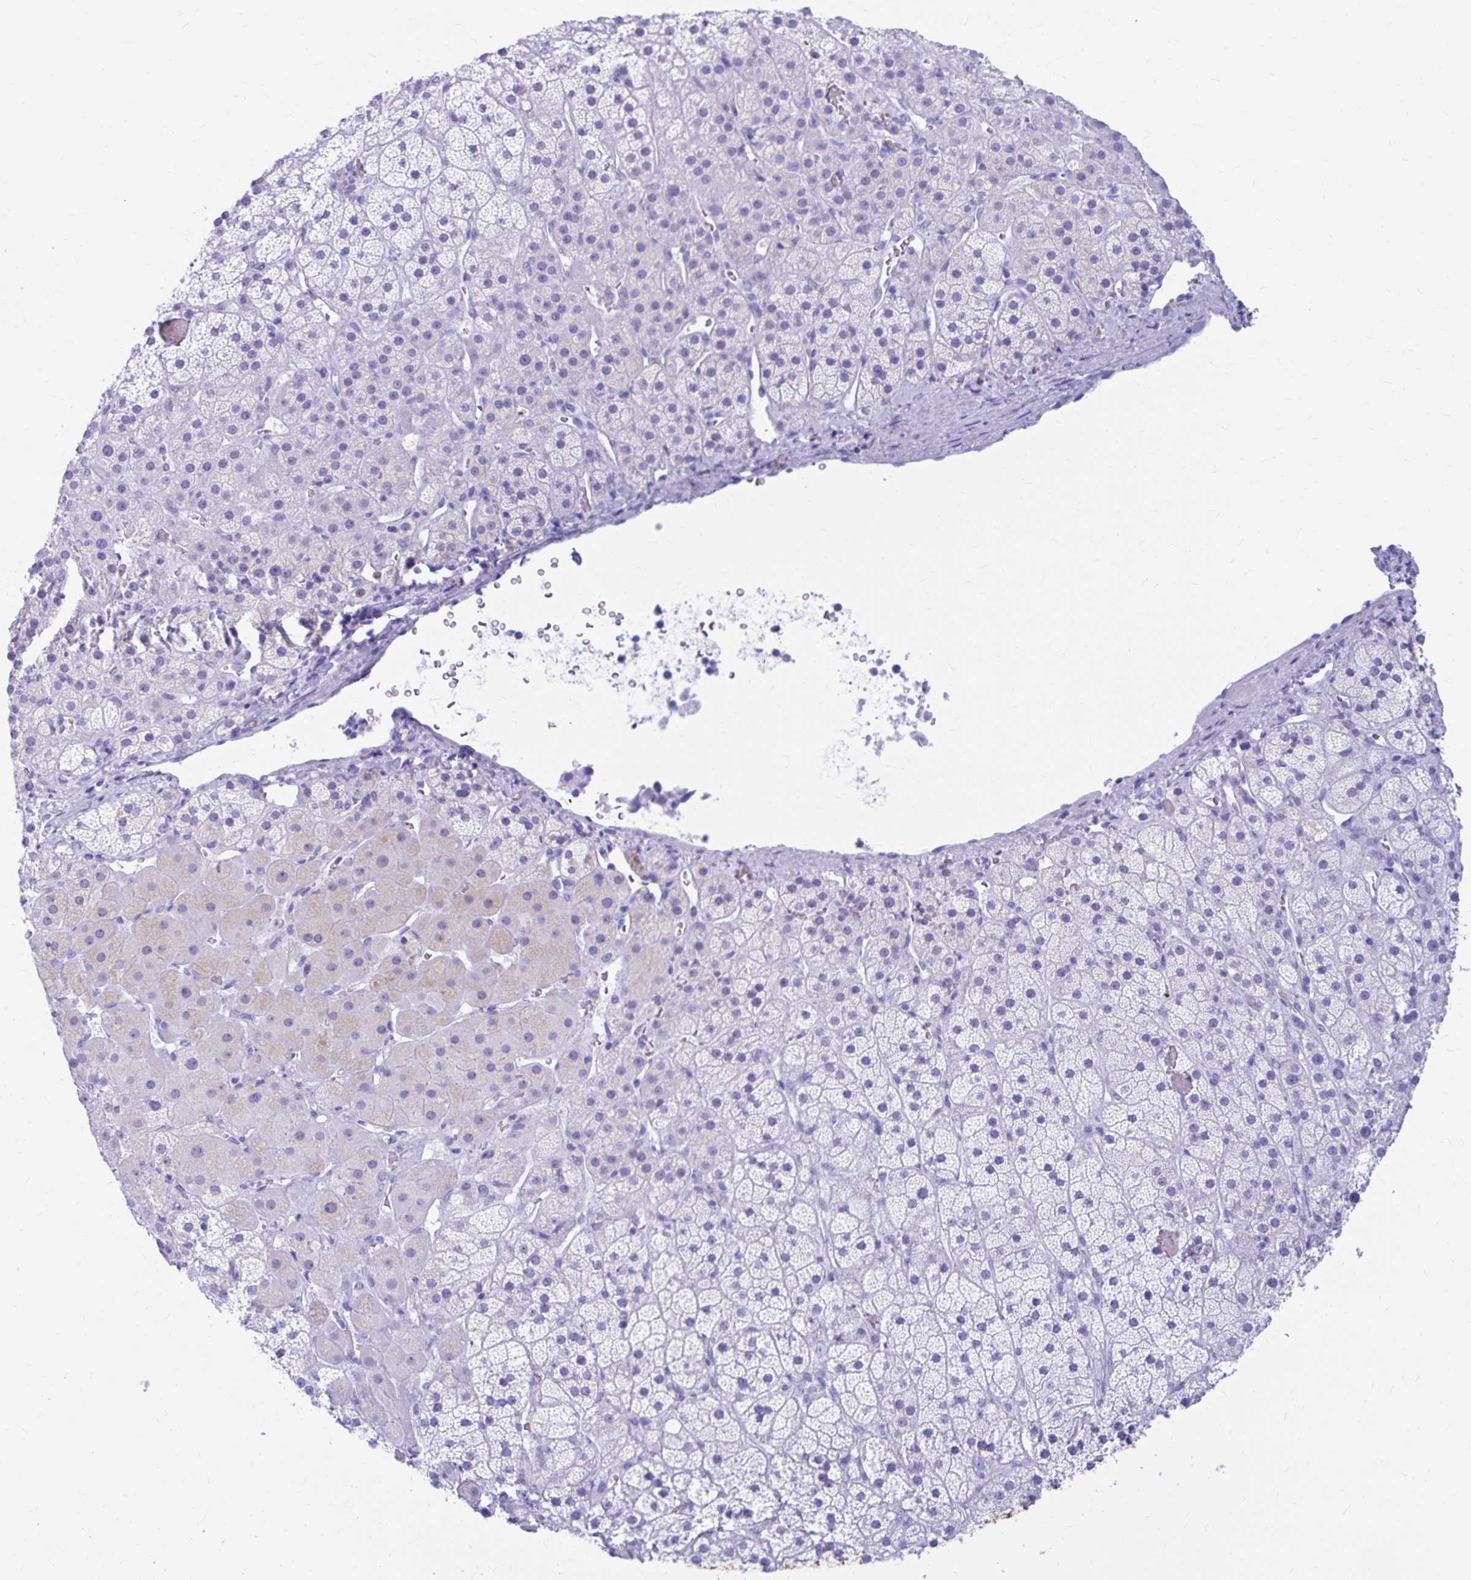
{"staining": {"intensity": "negative", "quantity": "none", "location": "none"}, "tissue": "adrenal gland", "cell_type": "Glandular cells", "image_type": "normal", "snomed": [{"axis": "morphology", "description": "Normal tissue, NOS"}, {"axis": "topography", "description": "Adrenal gland"}], "caption": "High magnification brightfield microscopy of normal adrenal gland stained with DAB (3,3'-diaminobenzidine) (brown) and counterstained with hematoxylin (blue): glandular cells show no significant expression. Nuclei are stained in blue.", "gene": "NSG2", "patient": {"sex": "male", "age": 57}}